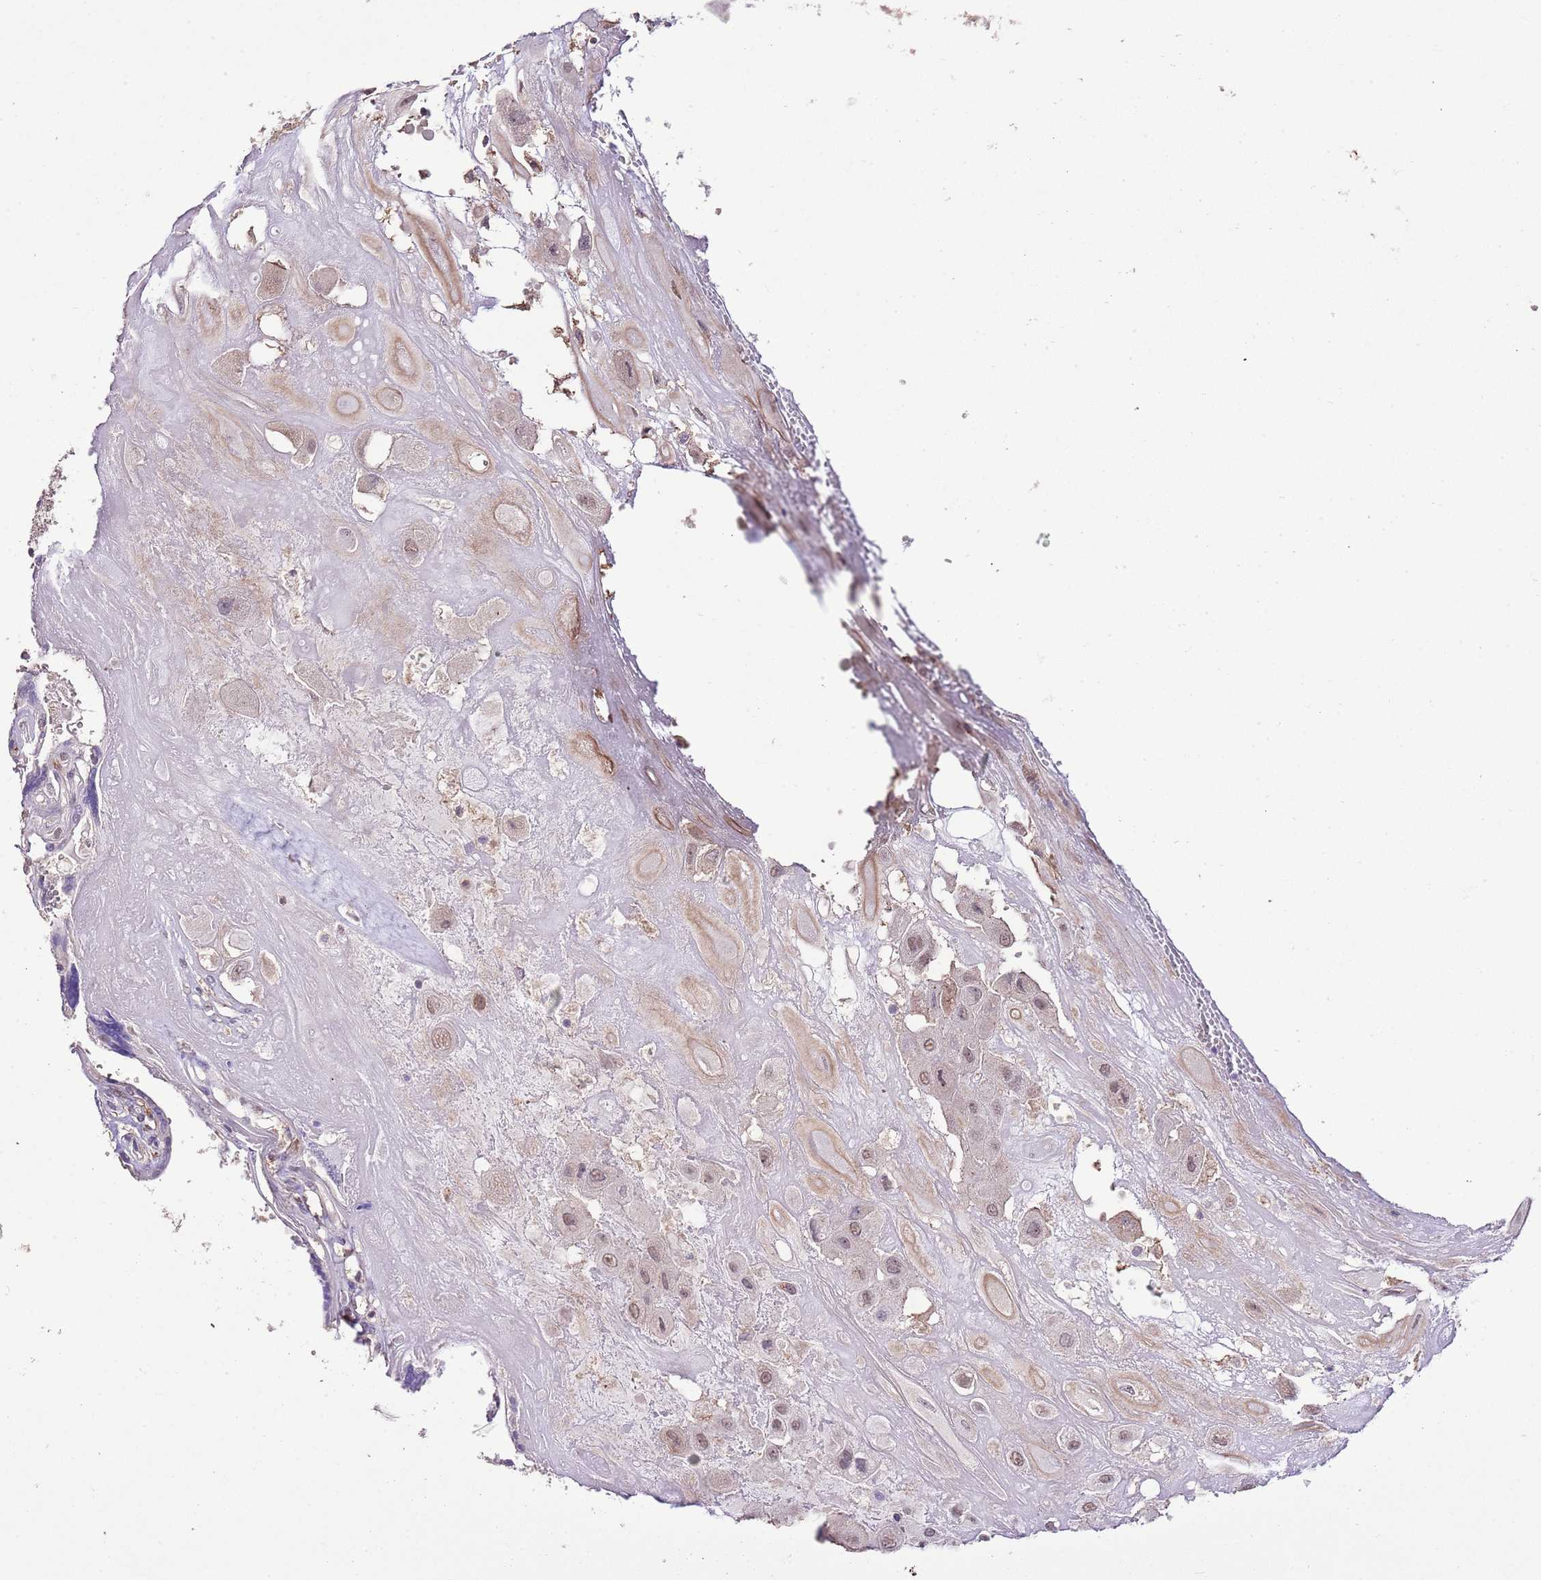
{"staining": {"intensity": "weak", "quantity": ">75%", "location": "nuclear"}, "tissue": "placenta", "cell_type": "Decidual cells", "image_type": "normal", "snomed": [{"axis": "morphology", "description": "Normal tissue, NOS"}, {"axis": "topography", "description": "Placenta"}], "caption": "Placenta stained for a protein reveals weak nuclear positivity in decidual cells. The staining is performed using DAB (3,3'-diaminobenzidine) brown chromogen to label protein expression. The nuclei are counter-stained blue using hematoxylin.", "gene": "IZUMO4", "patient": {"sex": "female", "age": 32}}